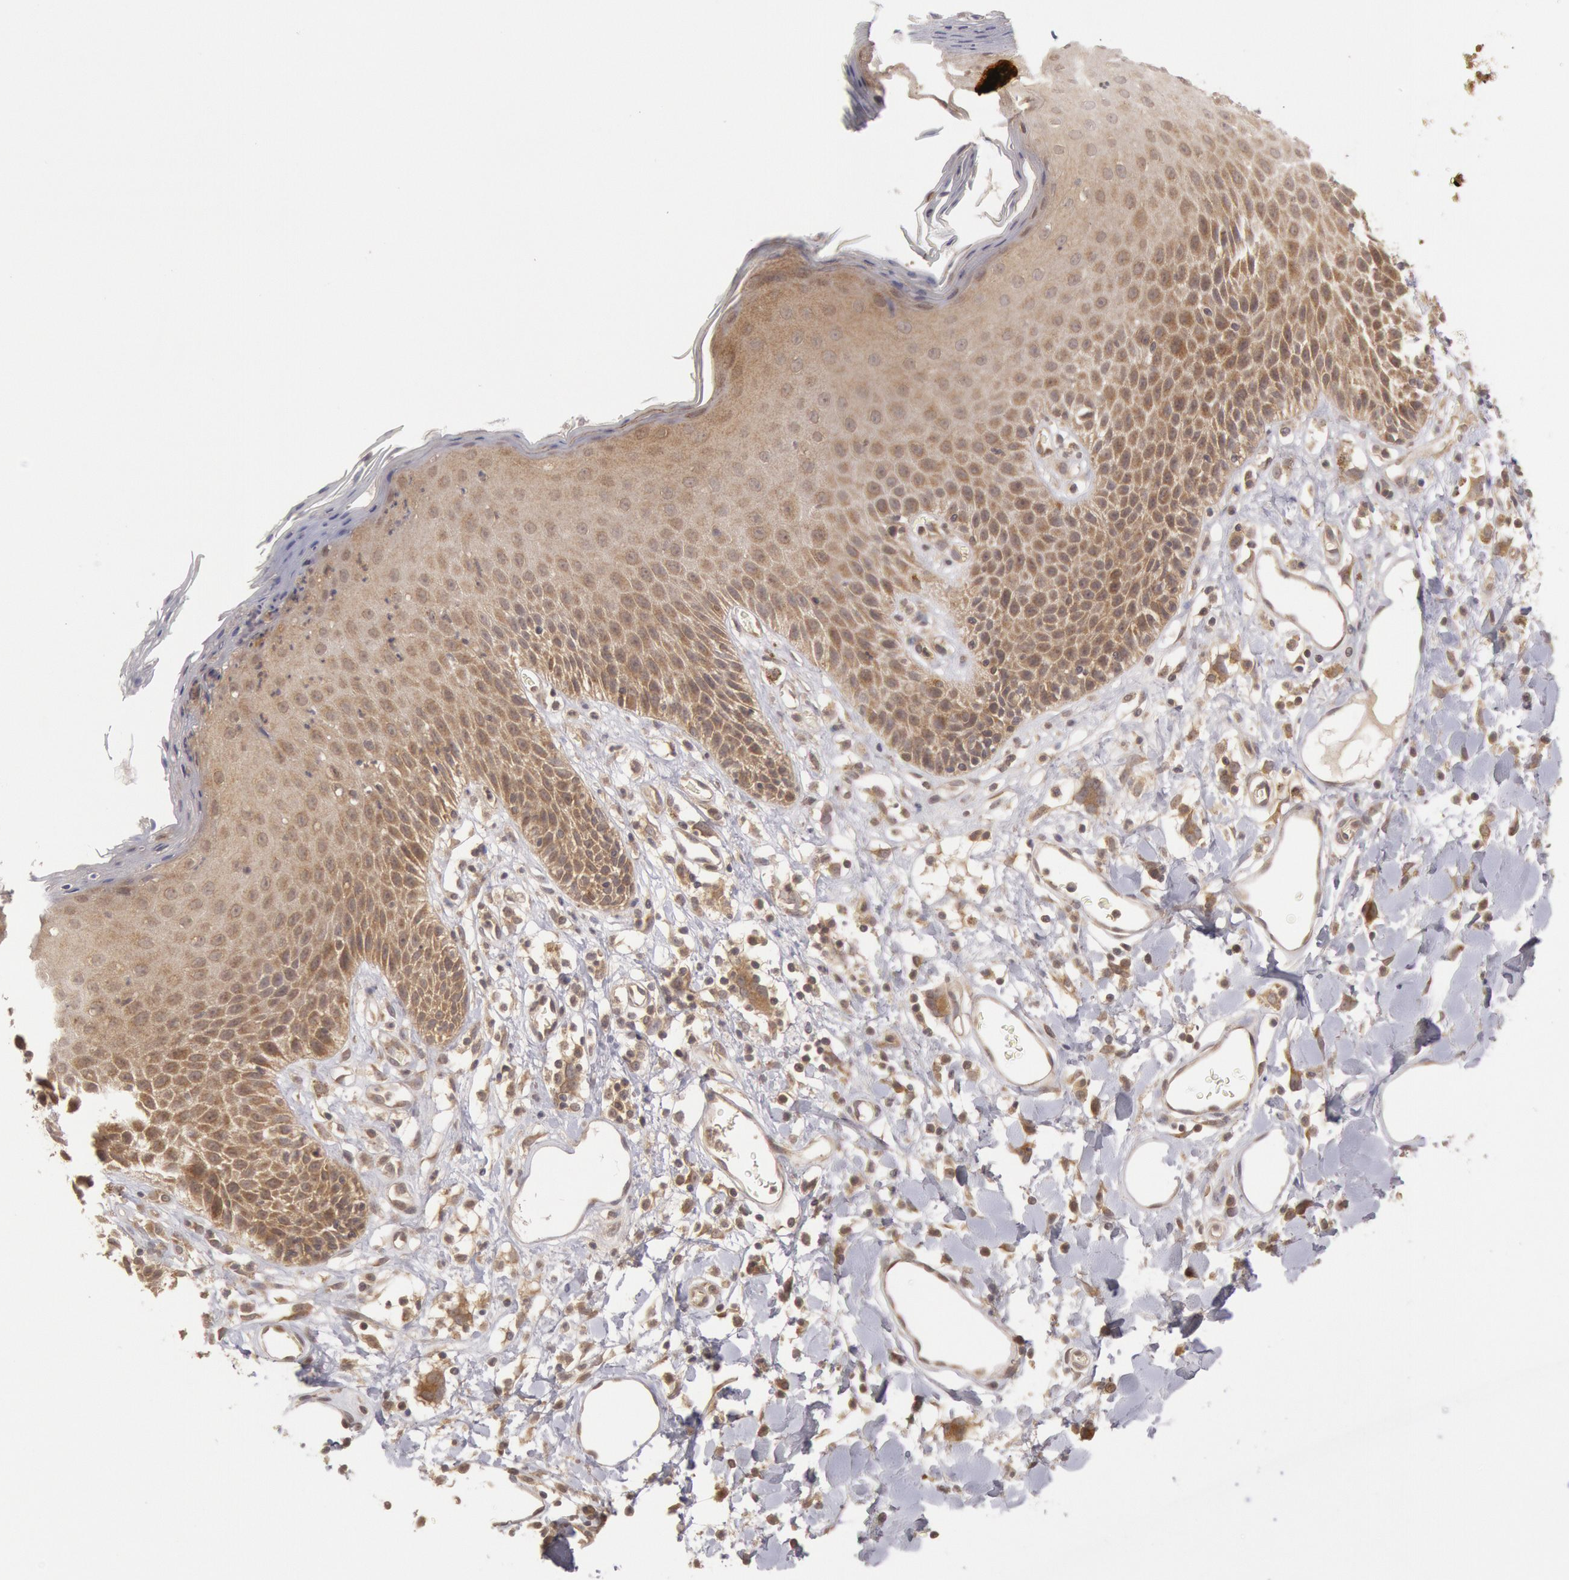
{"staining": {"intensity": "moderate", "quantity": ">75%", "location": "cytoplasmic/membranous"}, "tissue": "skin", "cell_type": "Epidermal cells", "image_type": "normal", "snomed": [{"axis": "morphology", "description": "Normal tissue, NOS"}, {"axis": "topography", "description": "Vulva"}, {"axis": "topography", "description": "Peripheral nerve tissue"}], "caption": "A brown stain shows moderate cytoplasmic/membranous expression of a protein in epidermal cells of unremarkable skin. The protein is shown in brown color, while the nuclei are stained blue.", "gene": "BRAF", "patient": {"sex": "female", "age": 68}}